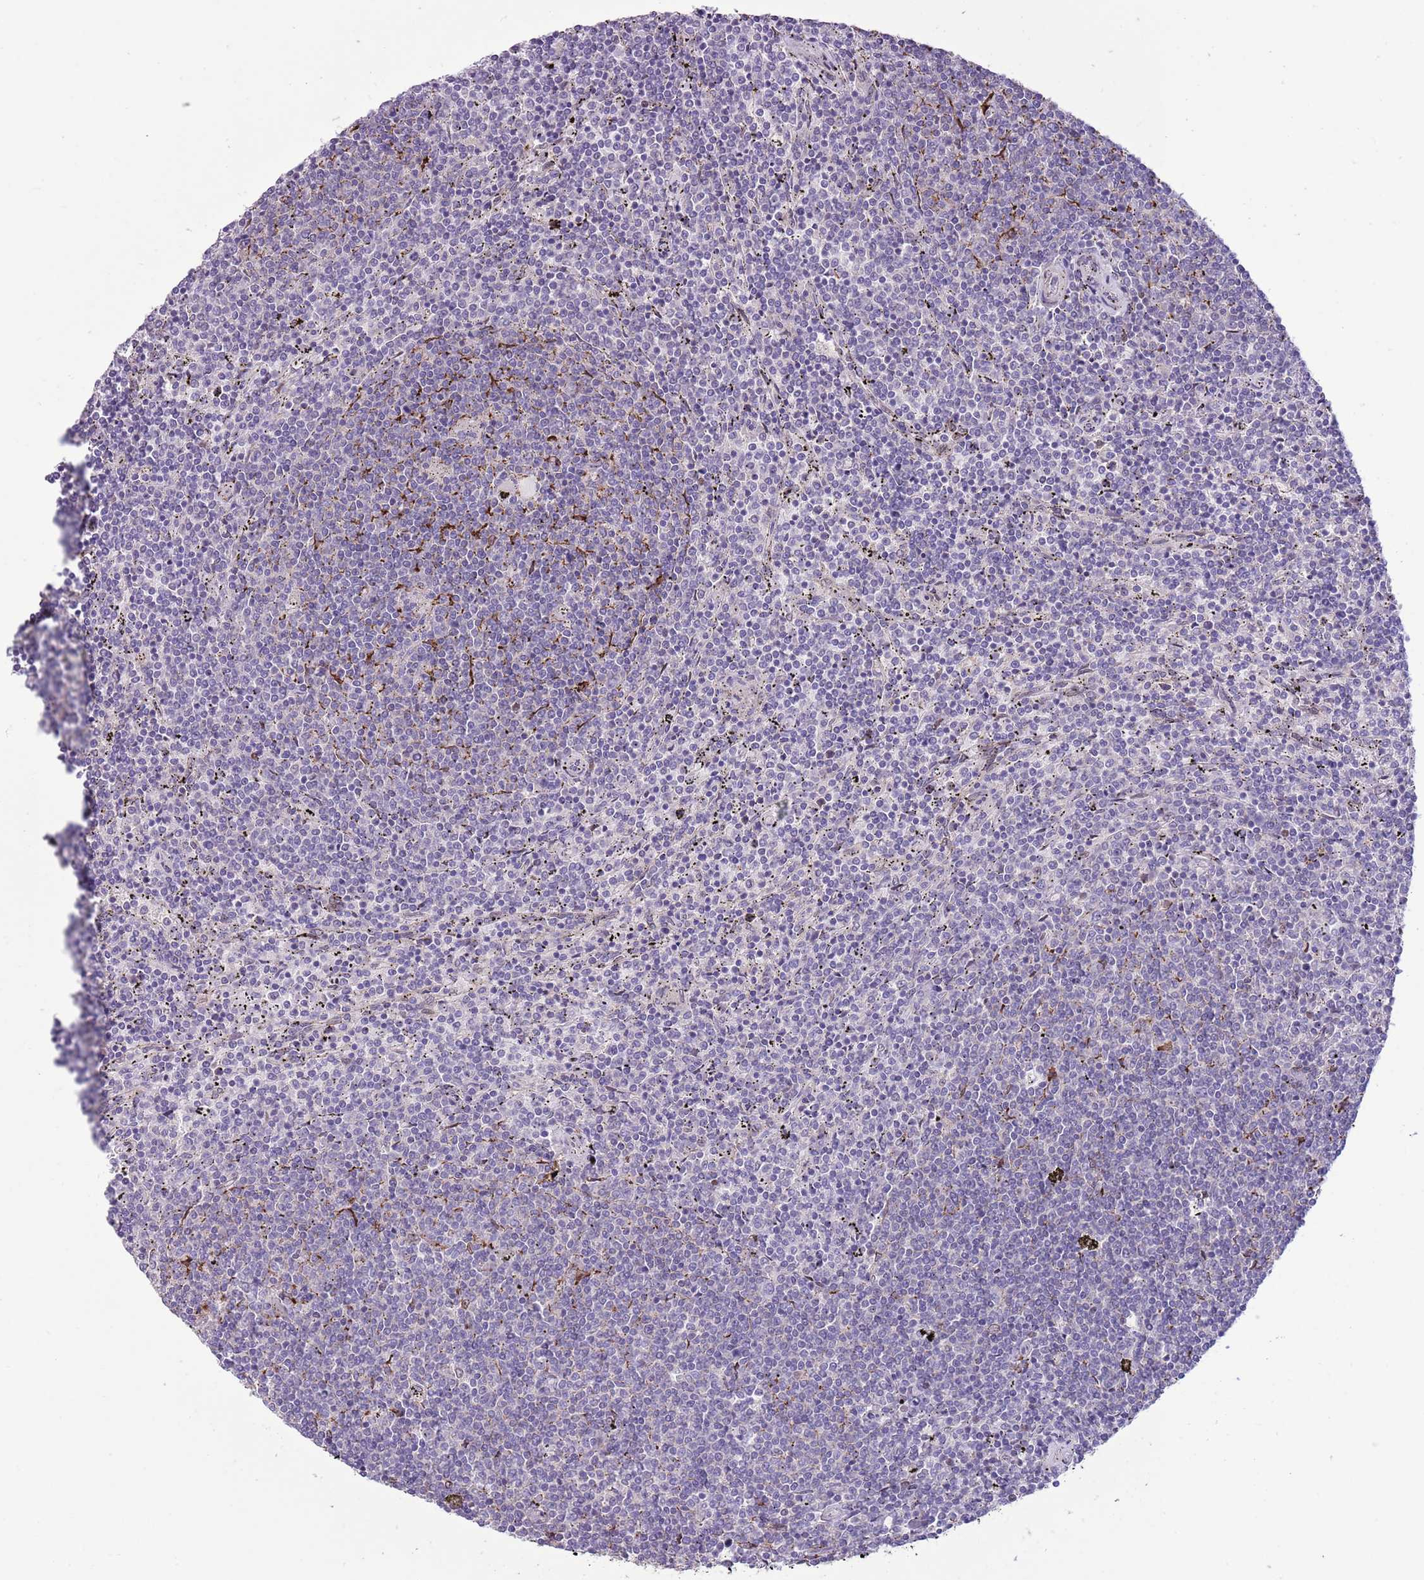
{"staining": {"intensity": "negative", "quantity": "none", "location": "none"}, "tissue": "lymphoma", "cell_type": "Tumor cells", "image_type": "cancer", "snomed": [{"axis": "morphology", "description": "Malignant lymphoma, non-Hodgkin's type, Low grade"}, {"axis": "topography", "description": "Spleen"}], "caption": "Human lymphoma stained for a protein using immunohistochemistry (IHC) shows no expression in tumor cells.", "gene": "CCND2", "patient": {"sex": "female", "age": 50}}